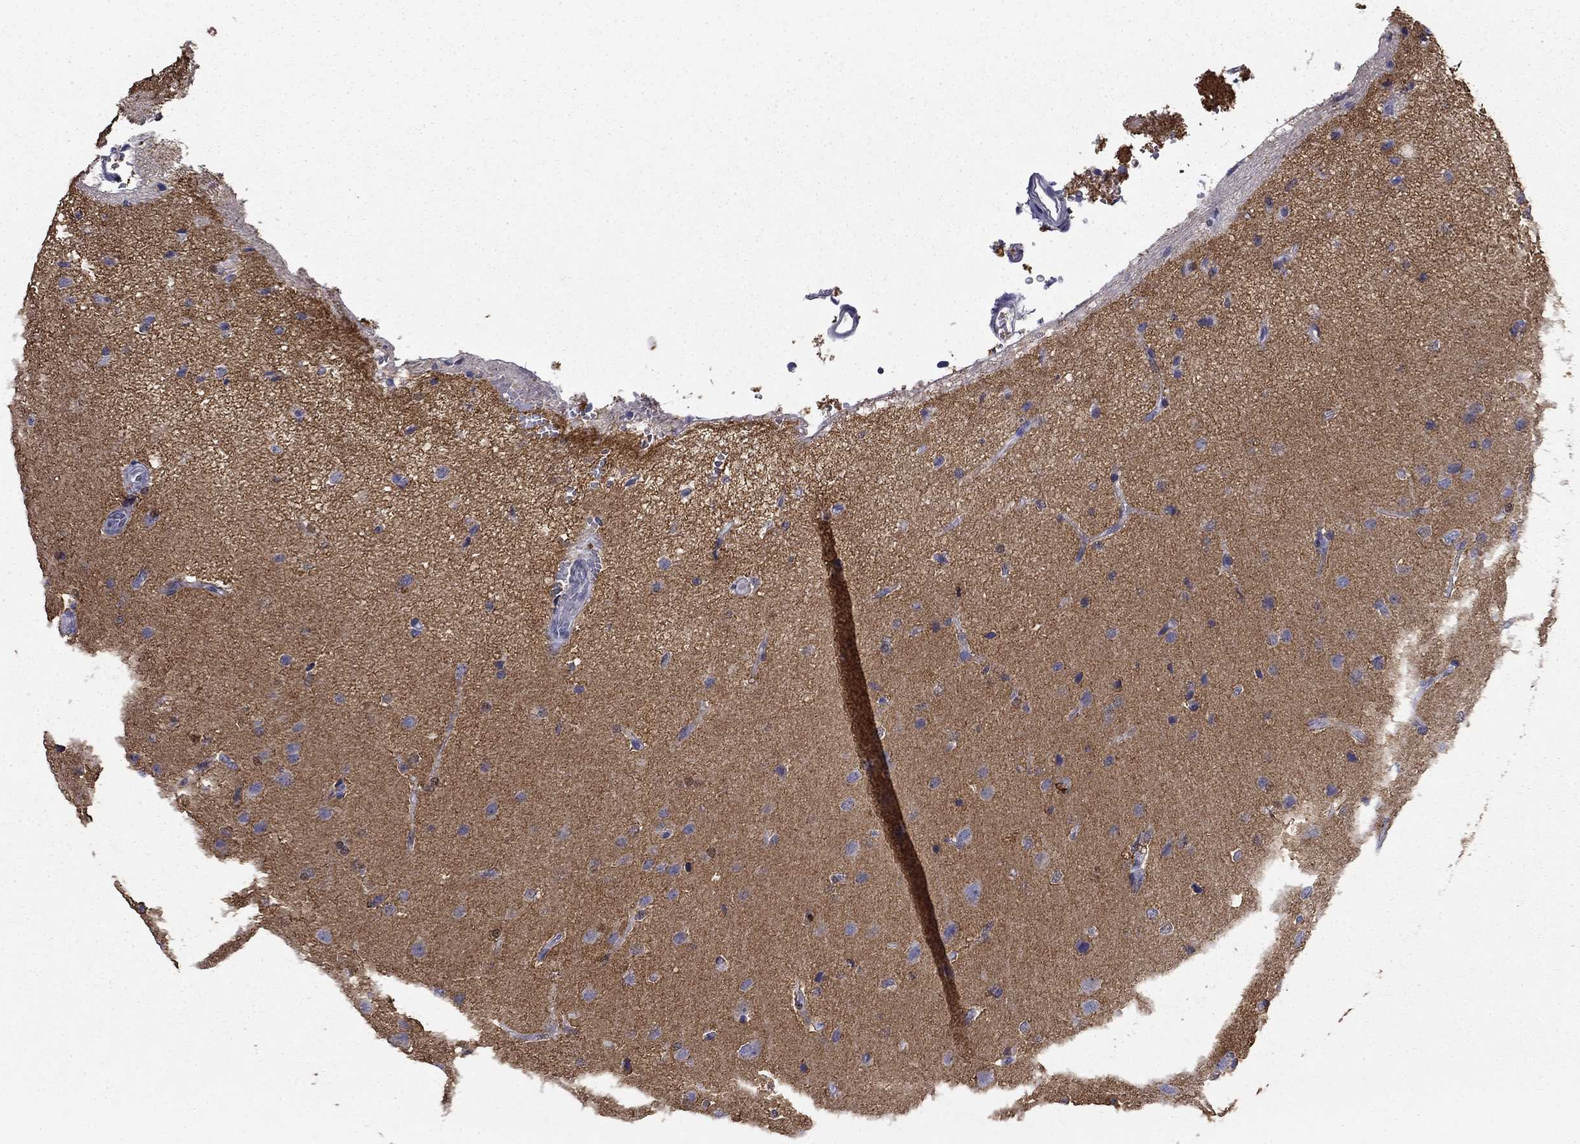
{"staining": {"intensity": "negative", "quantity": "none", "location": "none"}, "tissue": "glioma", "cell_type": "Tumor cells", "image_type": "cancer", "snomed": [{"axis": "morphology", "description": "Glioma, malignant, High grade"}, {"axis": "topography", "description": "Brain"}], "caption": "A micrograph of glioma stained for a protein shows no brown staining in tumor cells. (IHC, brightfield microscopy, high magnification).", "gene": "IGSF8", "patient": {"sex": "male", "age": 68}}